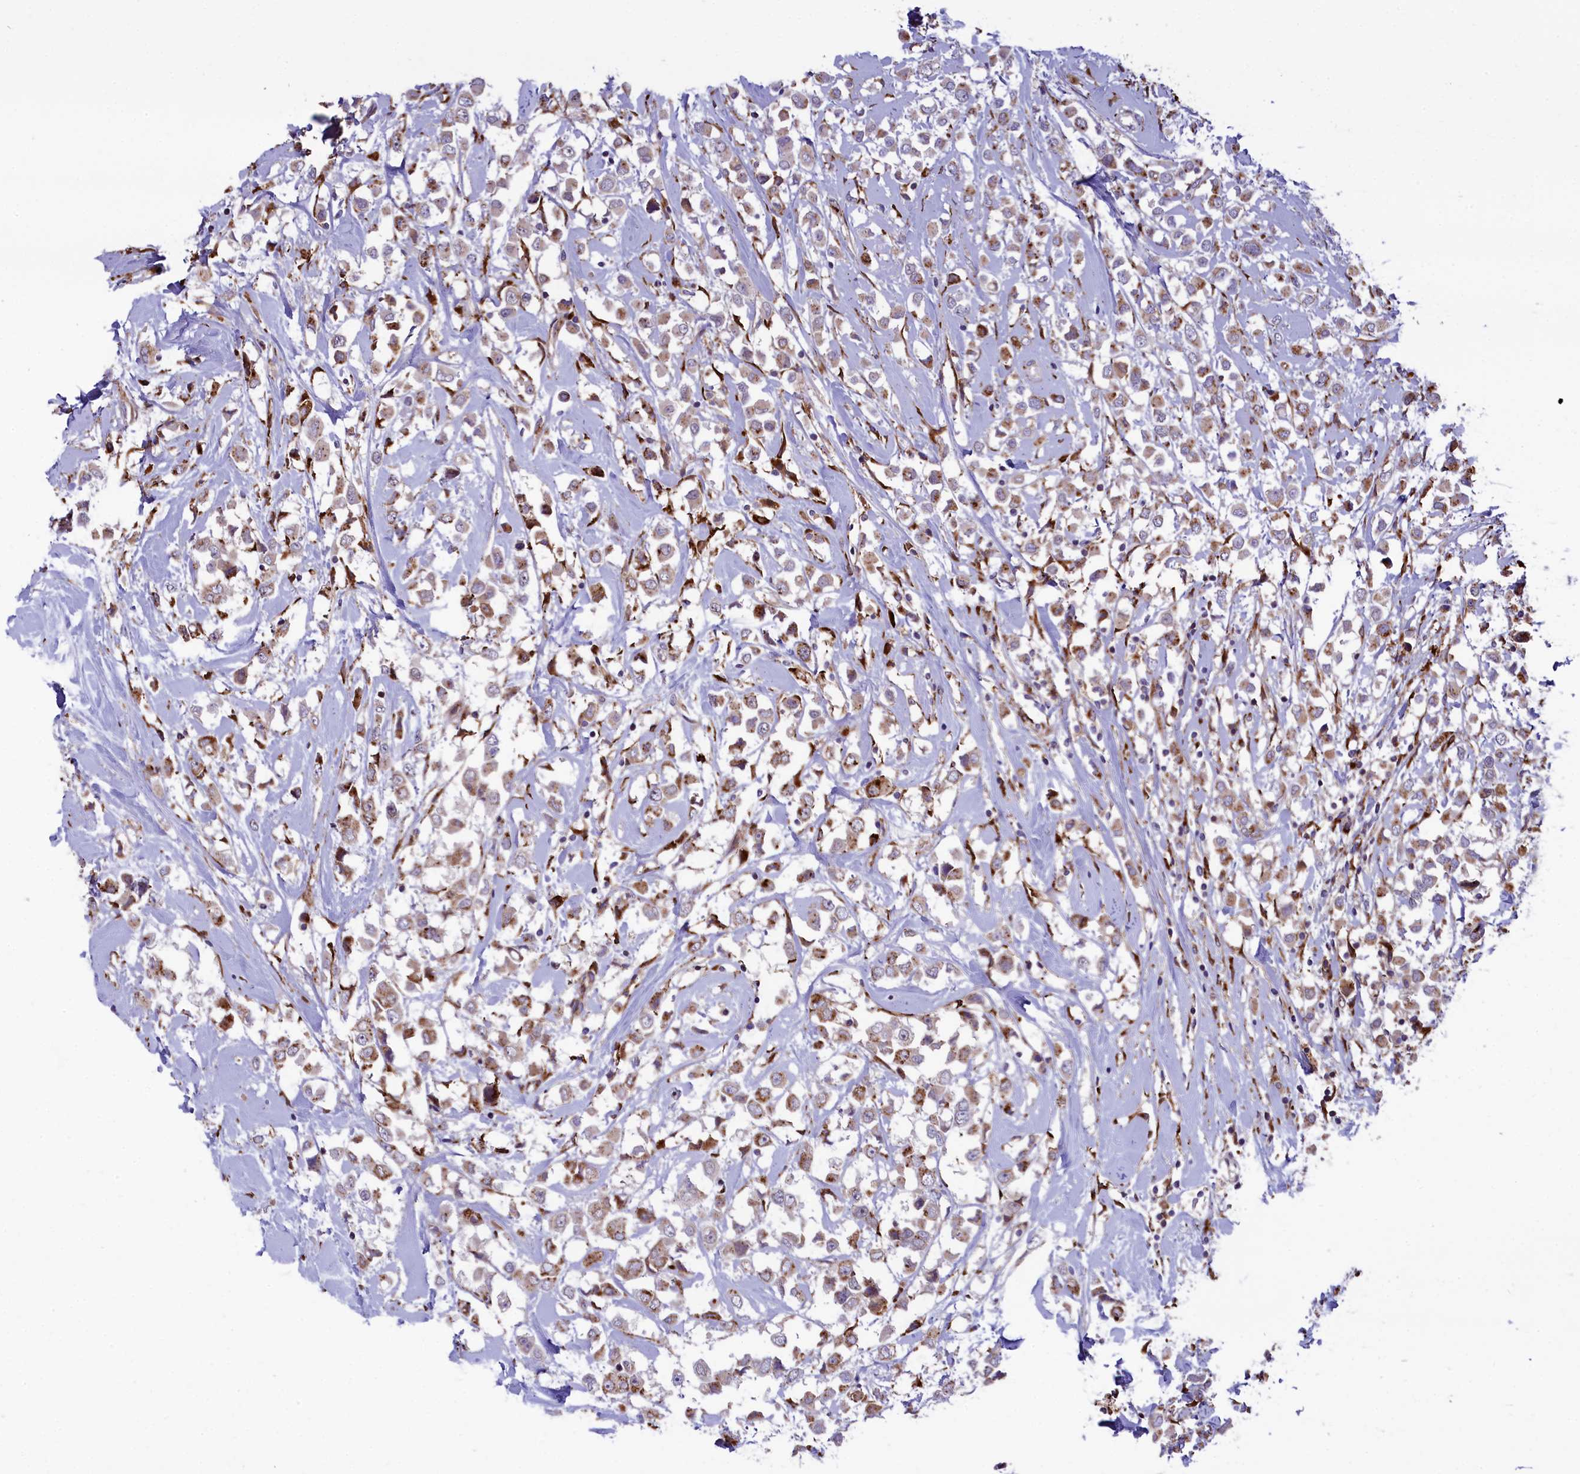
{"staining": {"intensity": "moderate", "quantity": ">75%", "location": "cytoplasmic/membranous"}, "tissue": "breast cancer", "cell_type": "Tumor cells", "image_type": "cancer", "snomed": [{"axis": "morphology", "description": "Duct carcinoma"}, {"axis": "topography", "description": "Breast"}], "caption": "Immunohistochemistry (DAB) staining of human breast cancer shows moderate cytoplasmic/membranous protein staining in about >75% of tumor cells. The staining is performed using DAB brown chromogen to label protein expression. The nuclei are counter-stained blue using hematoxylin.", "gene": "MAN2B1", "patient": {"sex": "female", "age": 61}}